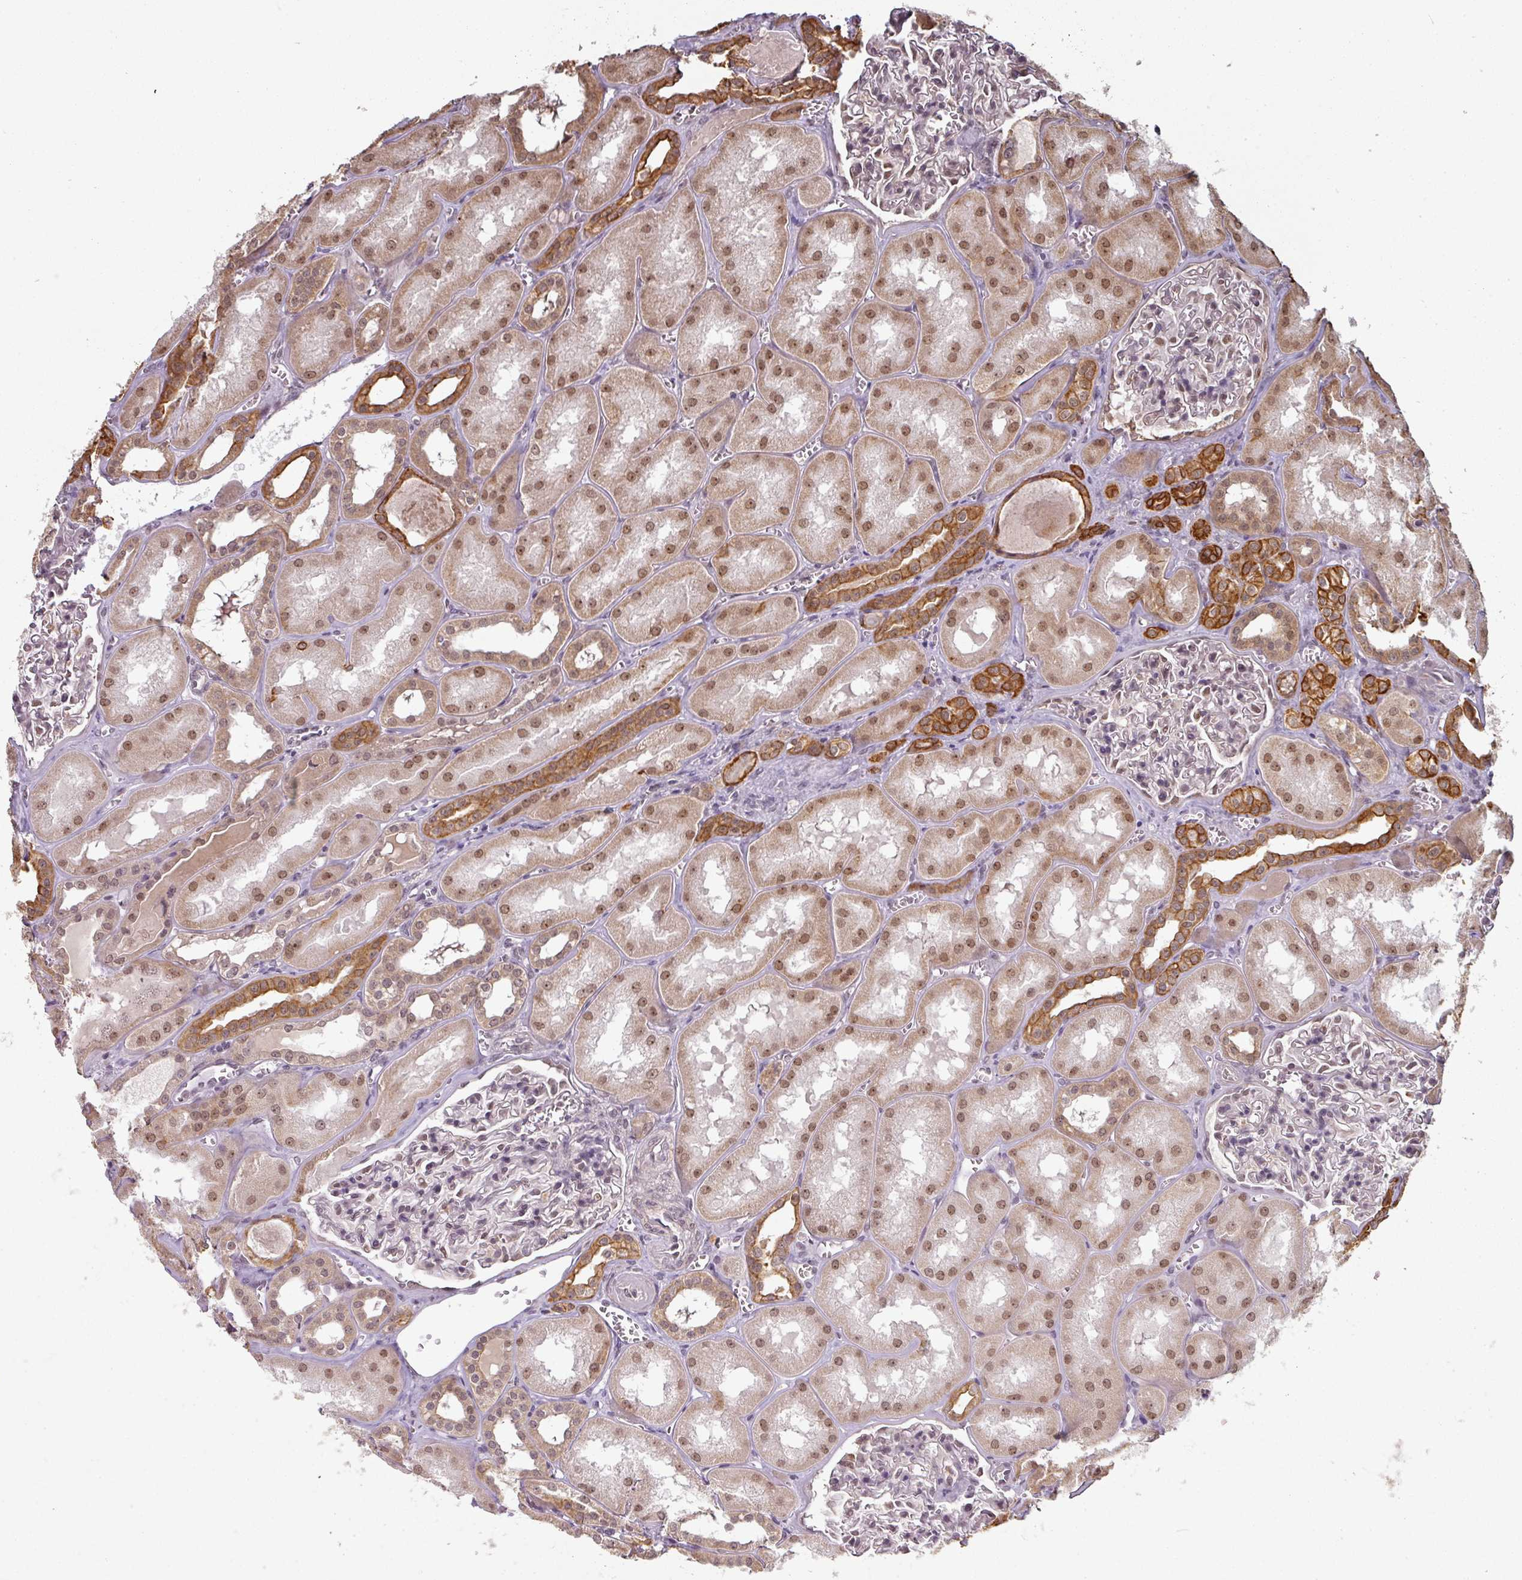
{"staining": {"intensity": "moderate", "quantity": "<25%", "location": "cytoplasmic/membranous"}, "tissue": "kidney", "cell_type": "Cells in glomeruli", "image_type": "normal", "snomed": [{"axis": "morphology", "description": "Normal tissue, NOS"}, {"axis": "topography", "description": "Kidney"}], "caption": "Immunohistochemical staining of unremarkable kidney shows low levels of moderate cytoplasmic/membranous expression in approximately <25% of cells in glomeruli.", "gene": "GTF2H3", "patient": {"sex": "male", "age": 61}}